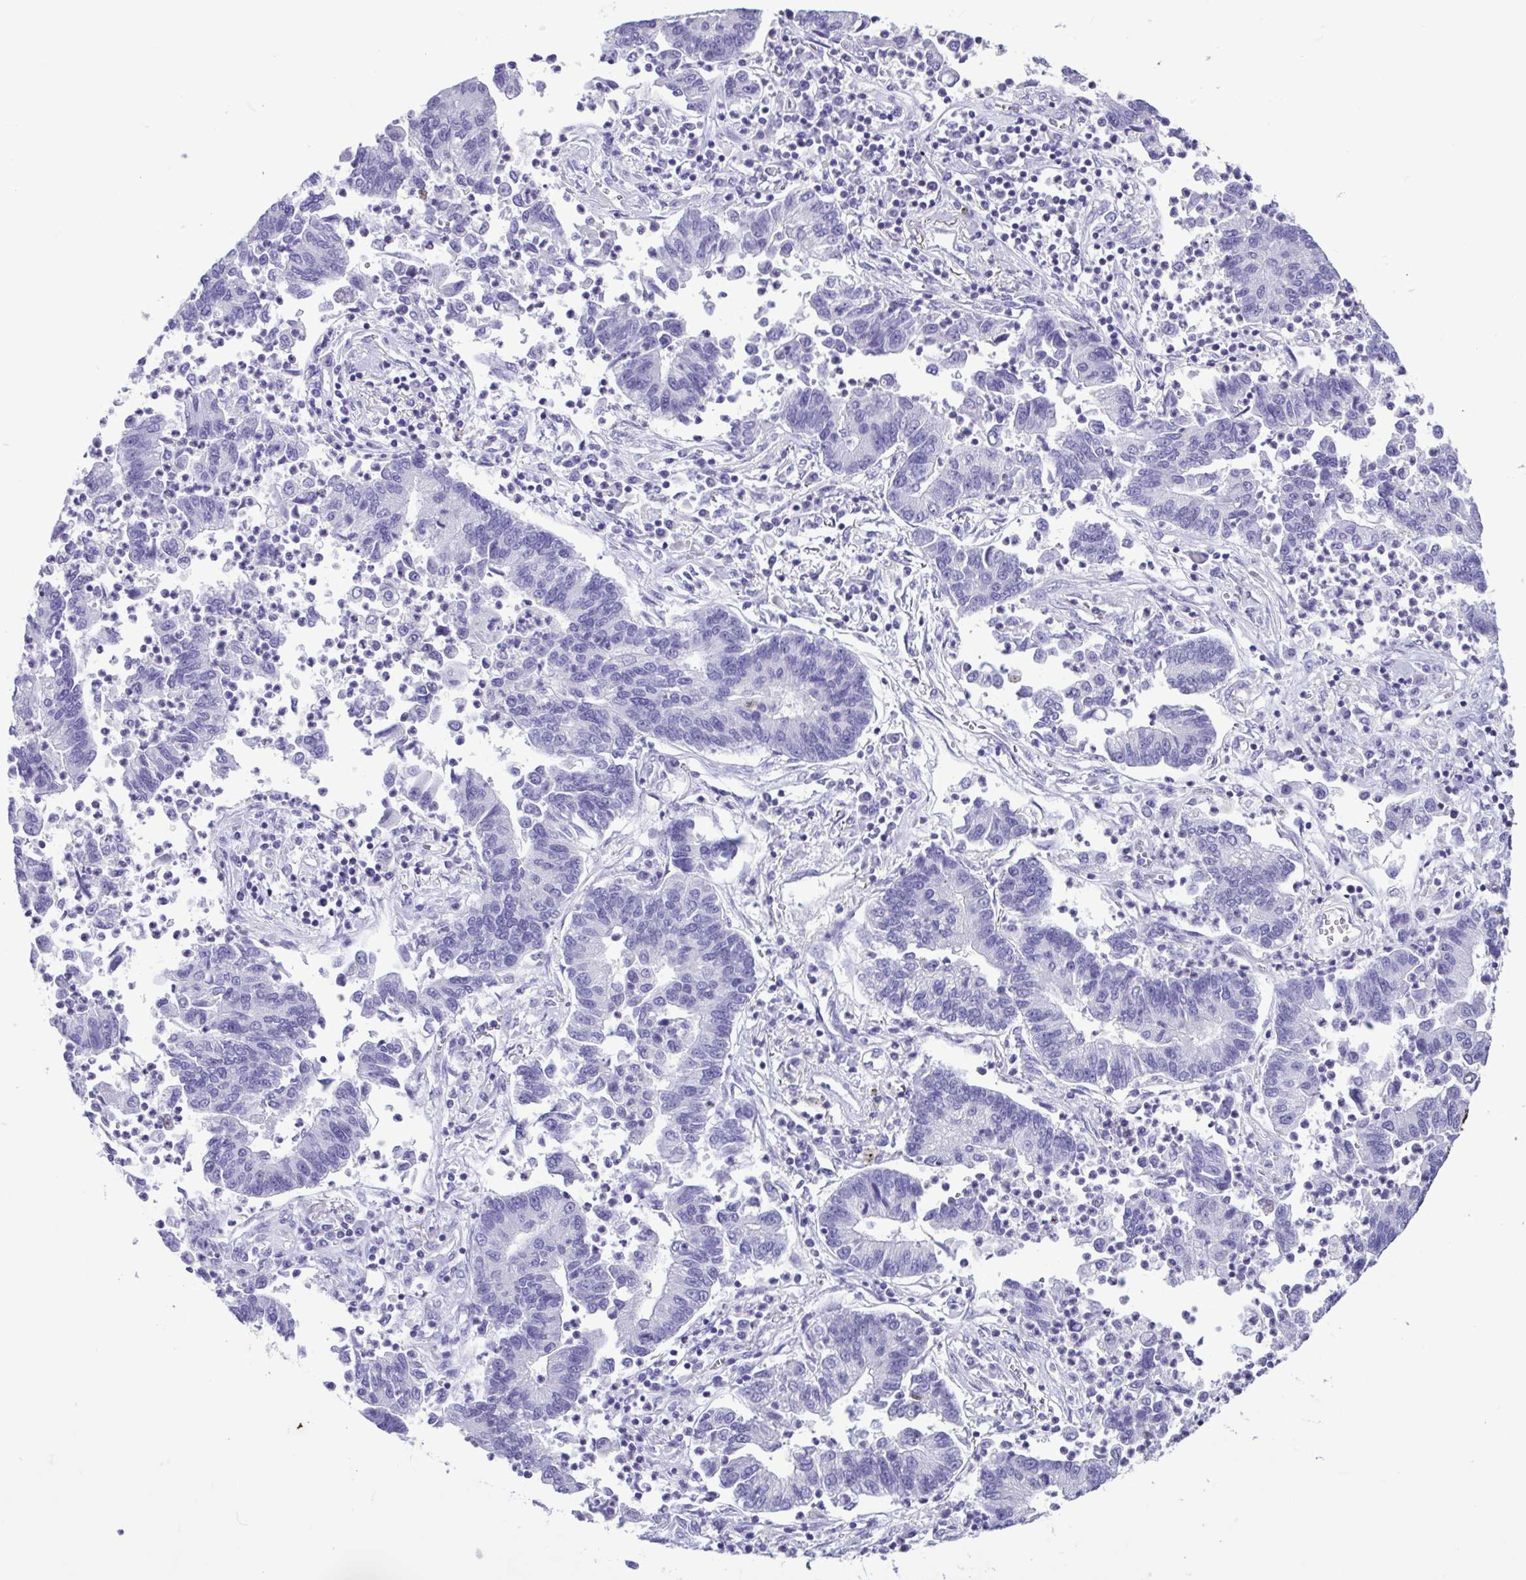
{"staining": {"intensity": "negative", "quantity": "none", "location": "none"}, "tissue": "lung cancer", "cell_type": "Tumor cells", "image_type": "cancer", "snomed": [{"axis": "morphology", "description": "Adenocarcinoma, NOS"}, {"axis": "topography", "description": "Lung"}], "caption": "A photomicrograph of human lung adenocarcinoma is negative for staining in tumor cells. (Stains: DAB (3,3'-diaminobenzidine) immunohistochemistry (IHC) with hematoxylin counter stain, Microscopy: brightfield microscopy at high magnification).", "gene": "CBY2", "patient": {"sex": "female", "age": 57}}